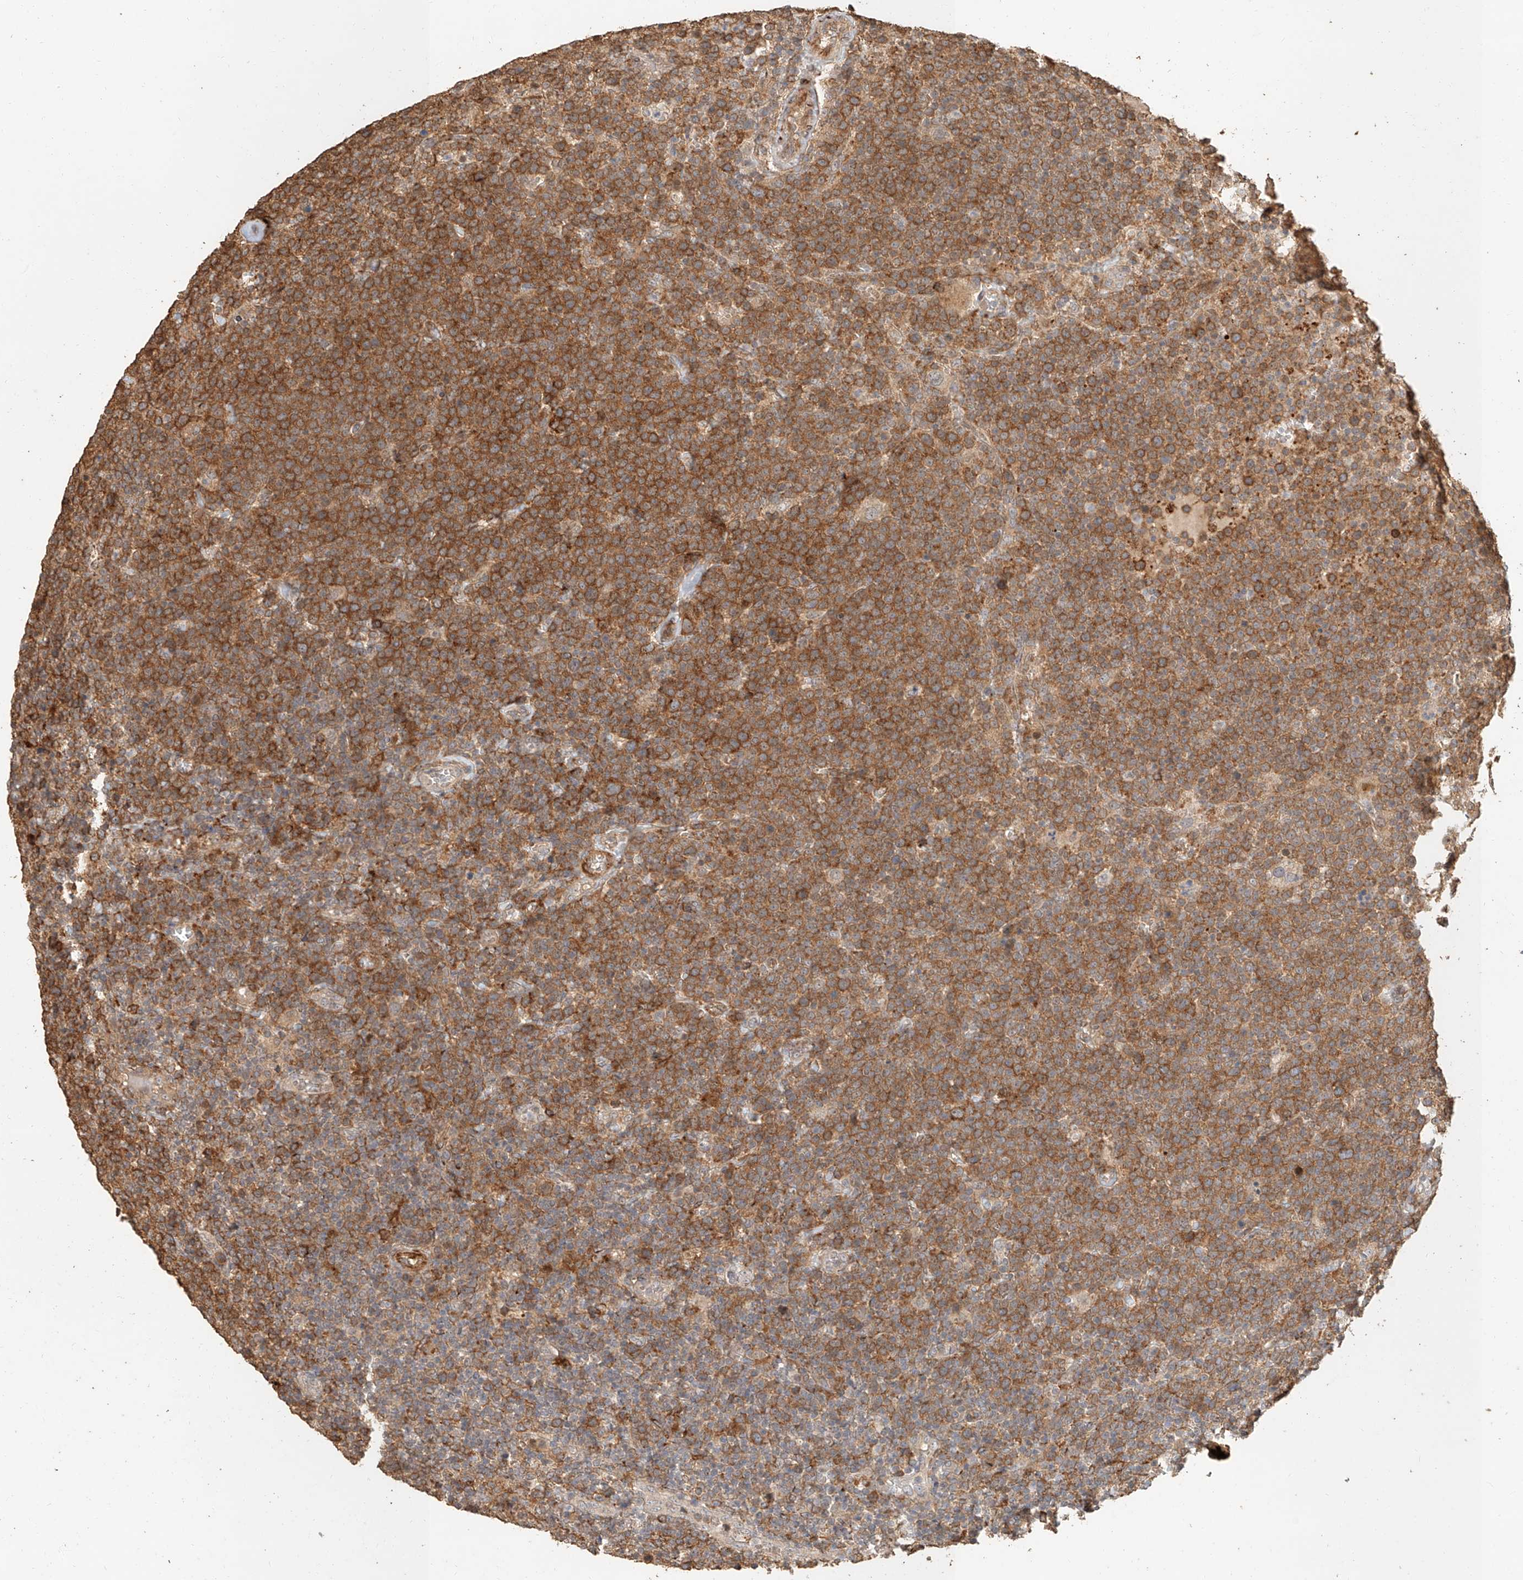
{"staining": {"intensity": "moderate", "quantity": ">75%", "location": "cytoplasmic/membranous"}, "tissue": "lymphoma", "cell_type": "Tumor cells", "image_type": "cancer", "snomed": [{"axis": "morphology", "description": "Malignant lymphoma, non-Hodgkin's type, High grade"}, {"axis": "topography", "description": "Lymph node"}], "caption": "Immunohistochemistry of human lymphoma demonstrates medium levels of moderate cytoplasmic/membranous expression in approximately >75% of tumor cells.", "gene": "NAP1L1", "patient": {"sex": "male", "age": 61}}